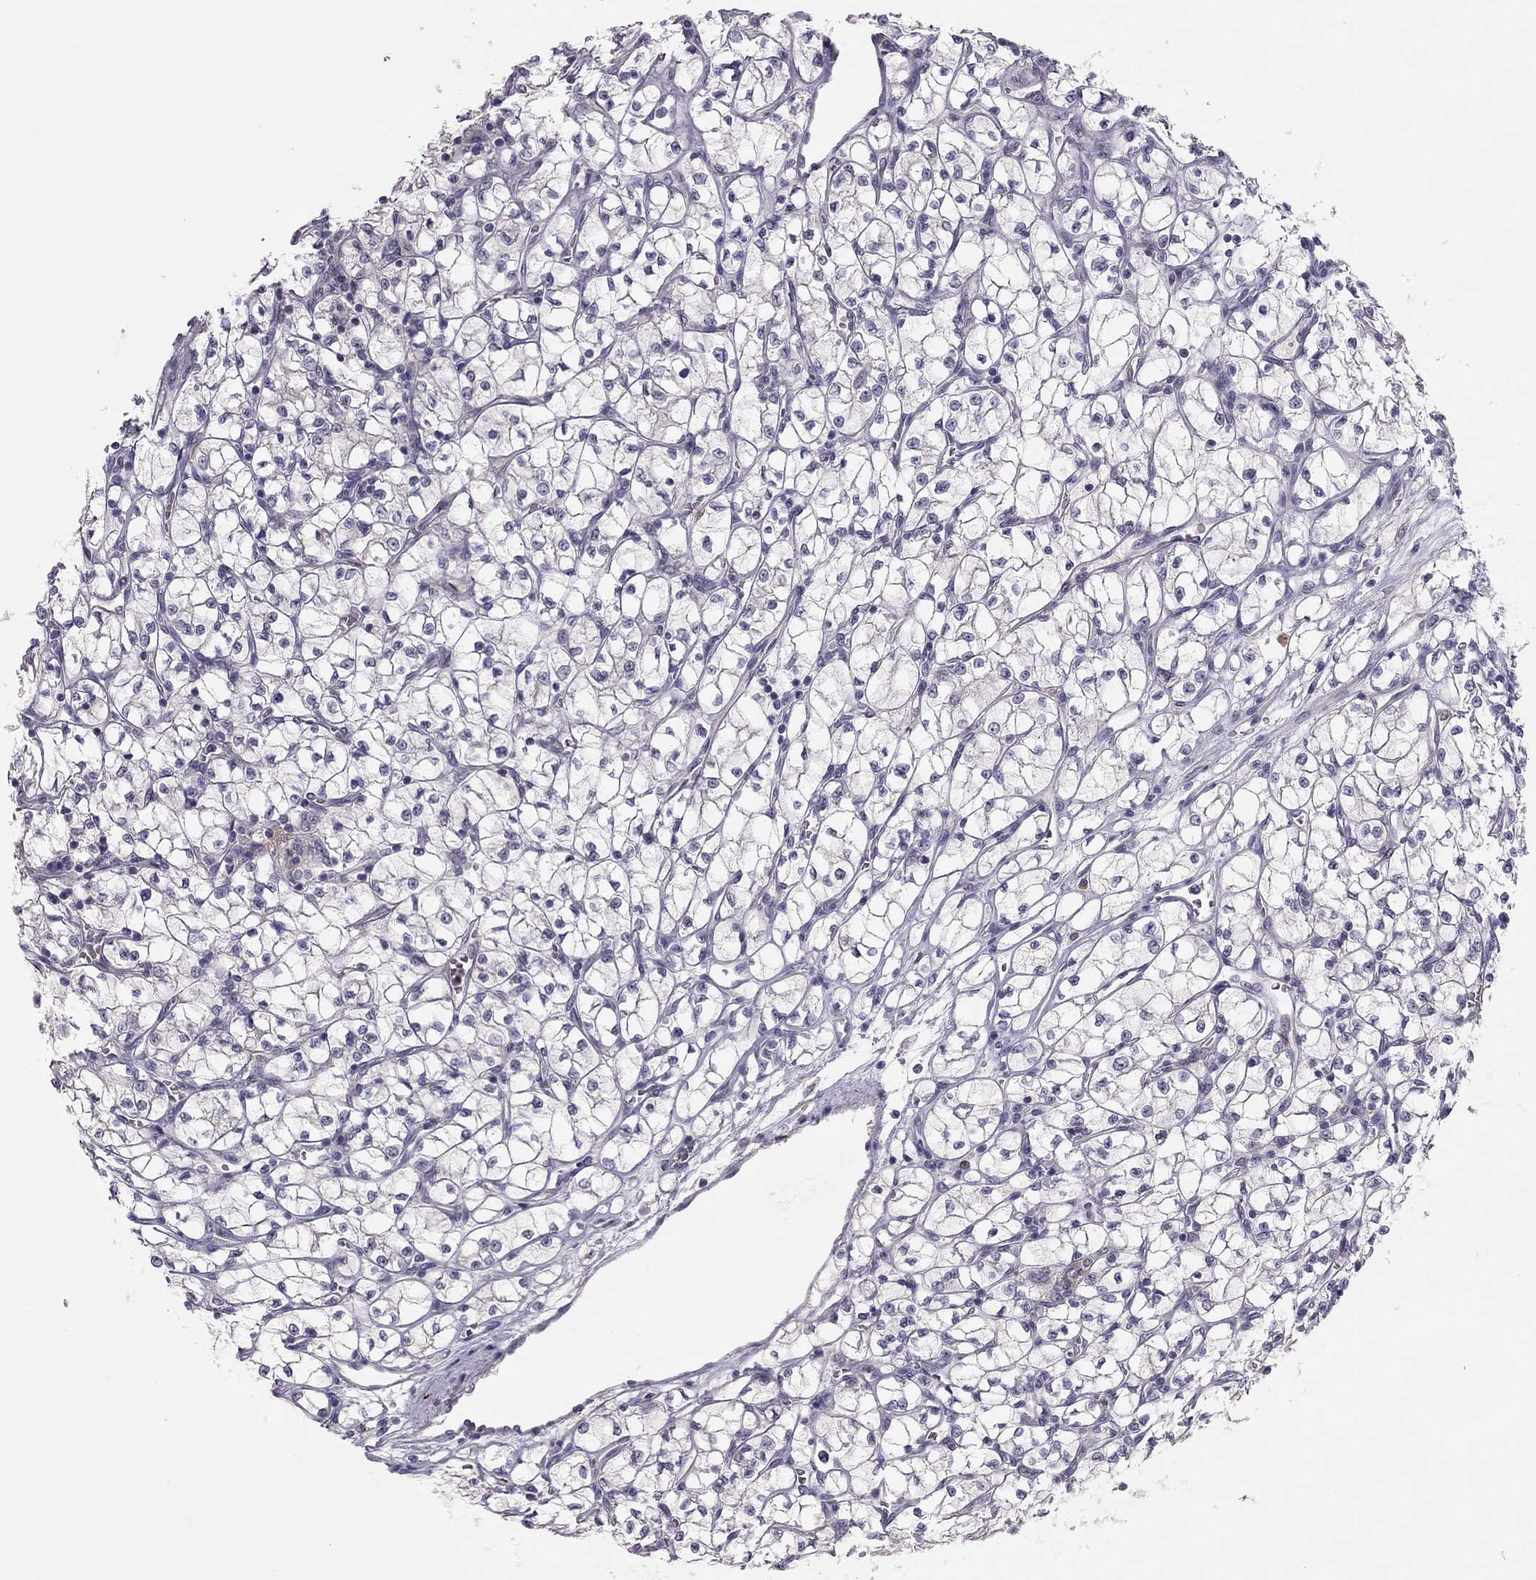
{"staining": {"intensity": "negative", "quantity": "none", "location": "none"}, "tissue": "renal cancer", "cell_type": "Tumor cells", "image_type": "cancer", "snomed": [{"axis": "morphology", "description": "Adenocarcinoma, NOS"}, {"axis": "topography", "description": "Kidney"}], "caption": "Image shows no protein staining in tumor cells of renal cancer tissue.", "gene": "ADORA2A", "patient": {"sex": "female", "age": 64}}